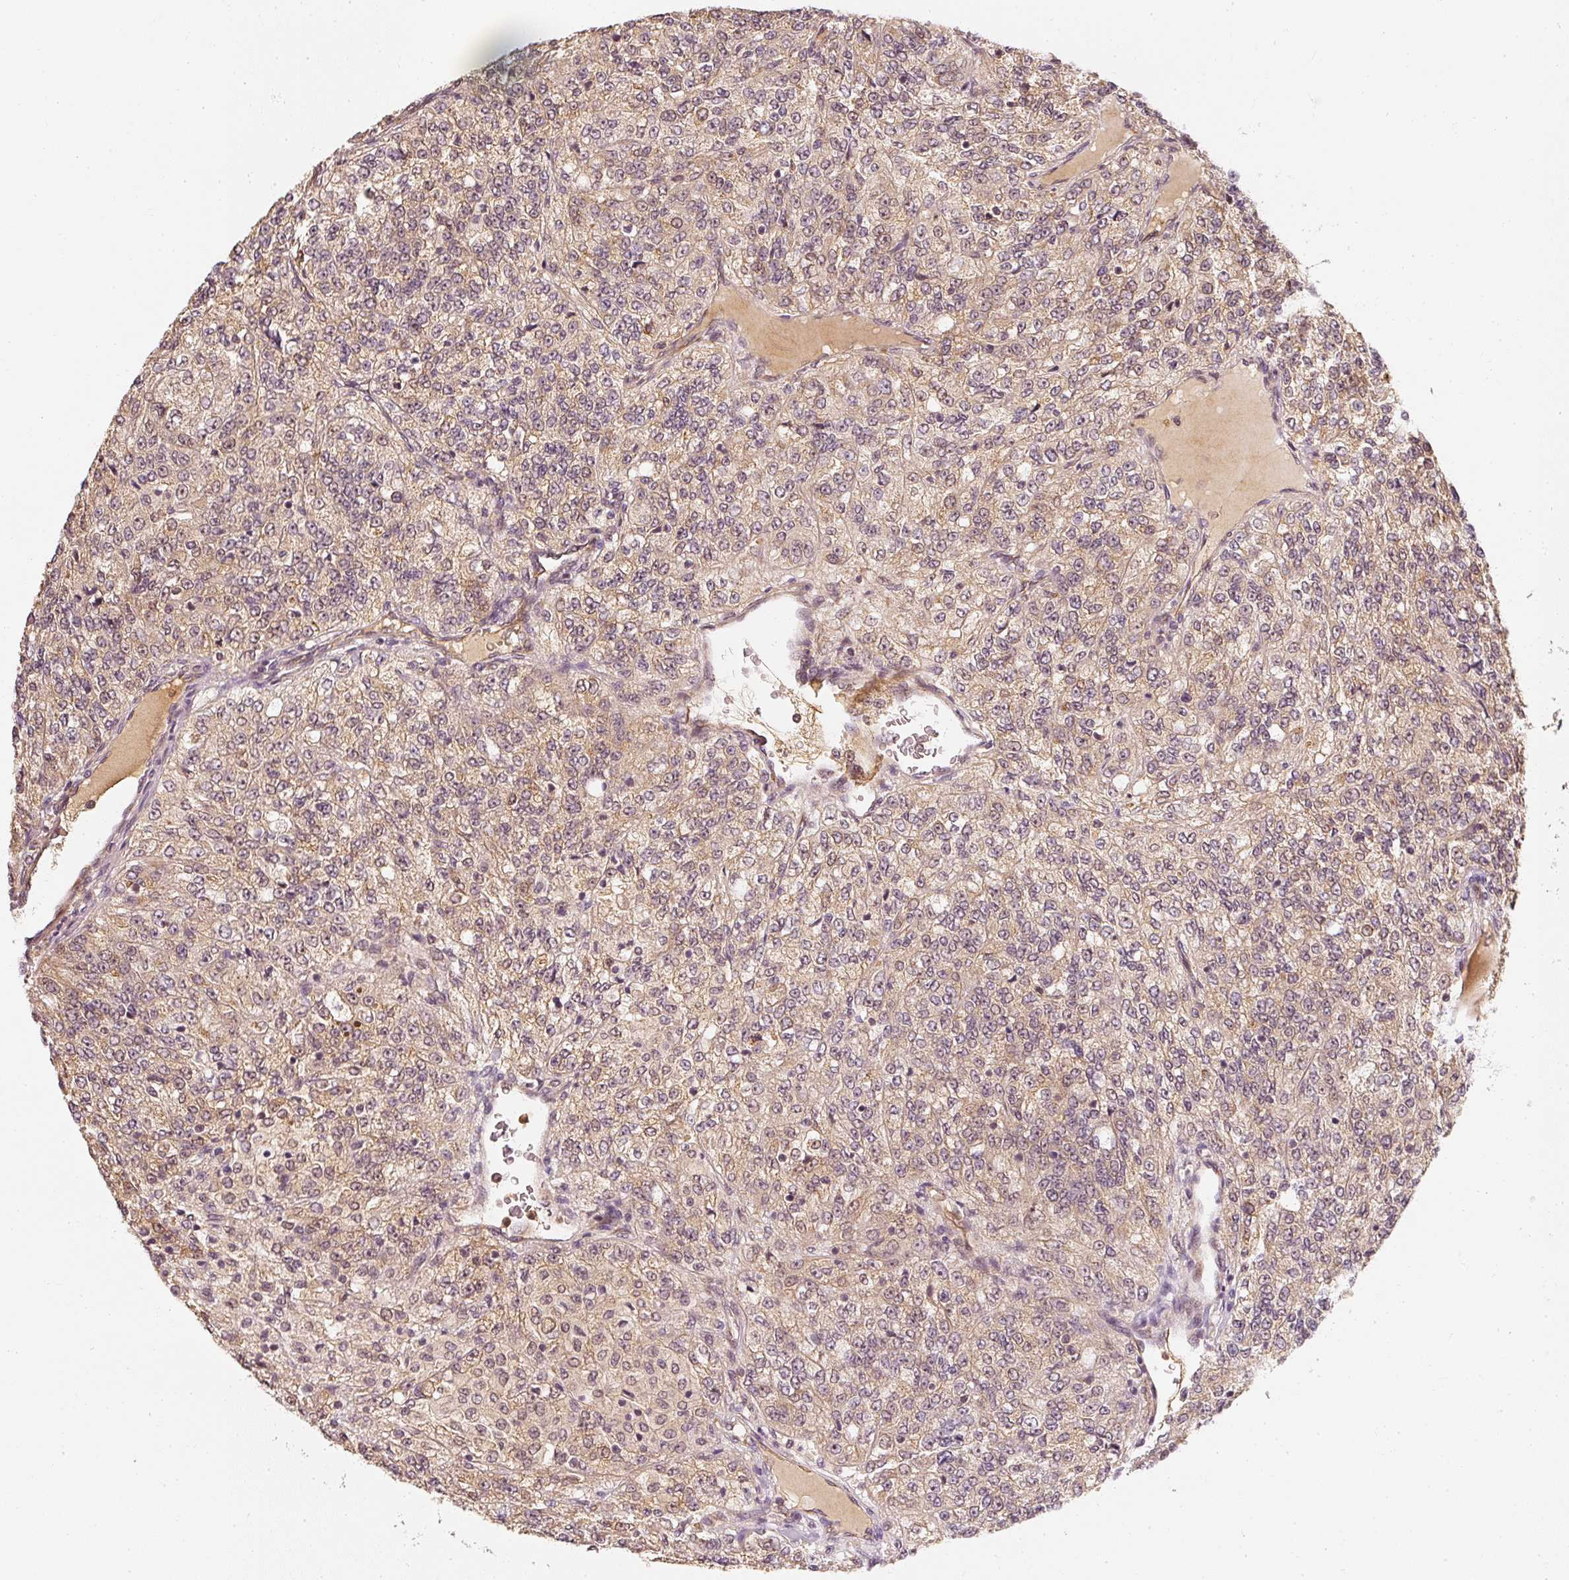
{"staining": {"intensity": "moderate", "quantity": "25%-75%", "location": "cytoplasmic/membranous"}, "tissue": "renal cancer", "cell_type": "Tumor cells", "image_type": "cancer", "snomed": [{"axis": "morphology", "description": "Adenocarcinoma, NOS"}, {"axis": "topography", "description": "Kidney"}], "caption": "This is an image of immunohistochemistry staining of renal cancer (adenocarcinoma), which shows moderate expression in the cytoplasmic/membranous of tumor cells.", "gene": "EEF1A2", "patient": {"sex": "female", "age": 63}}